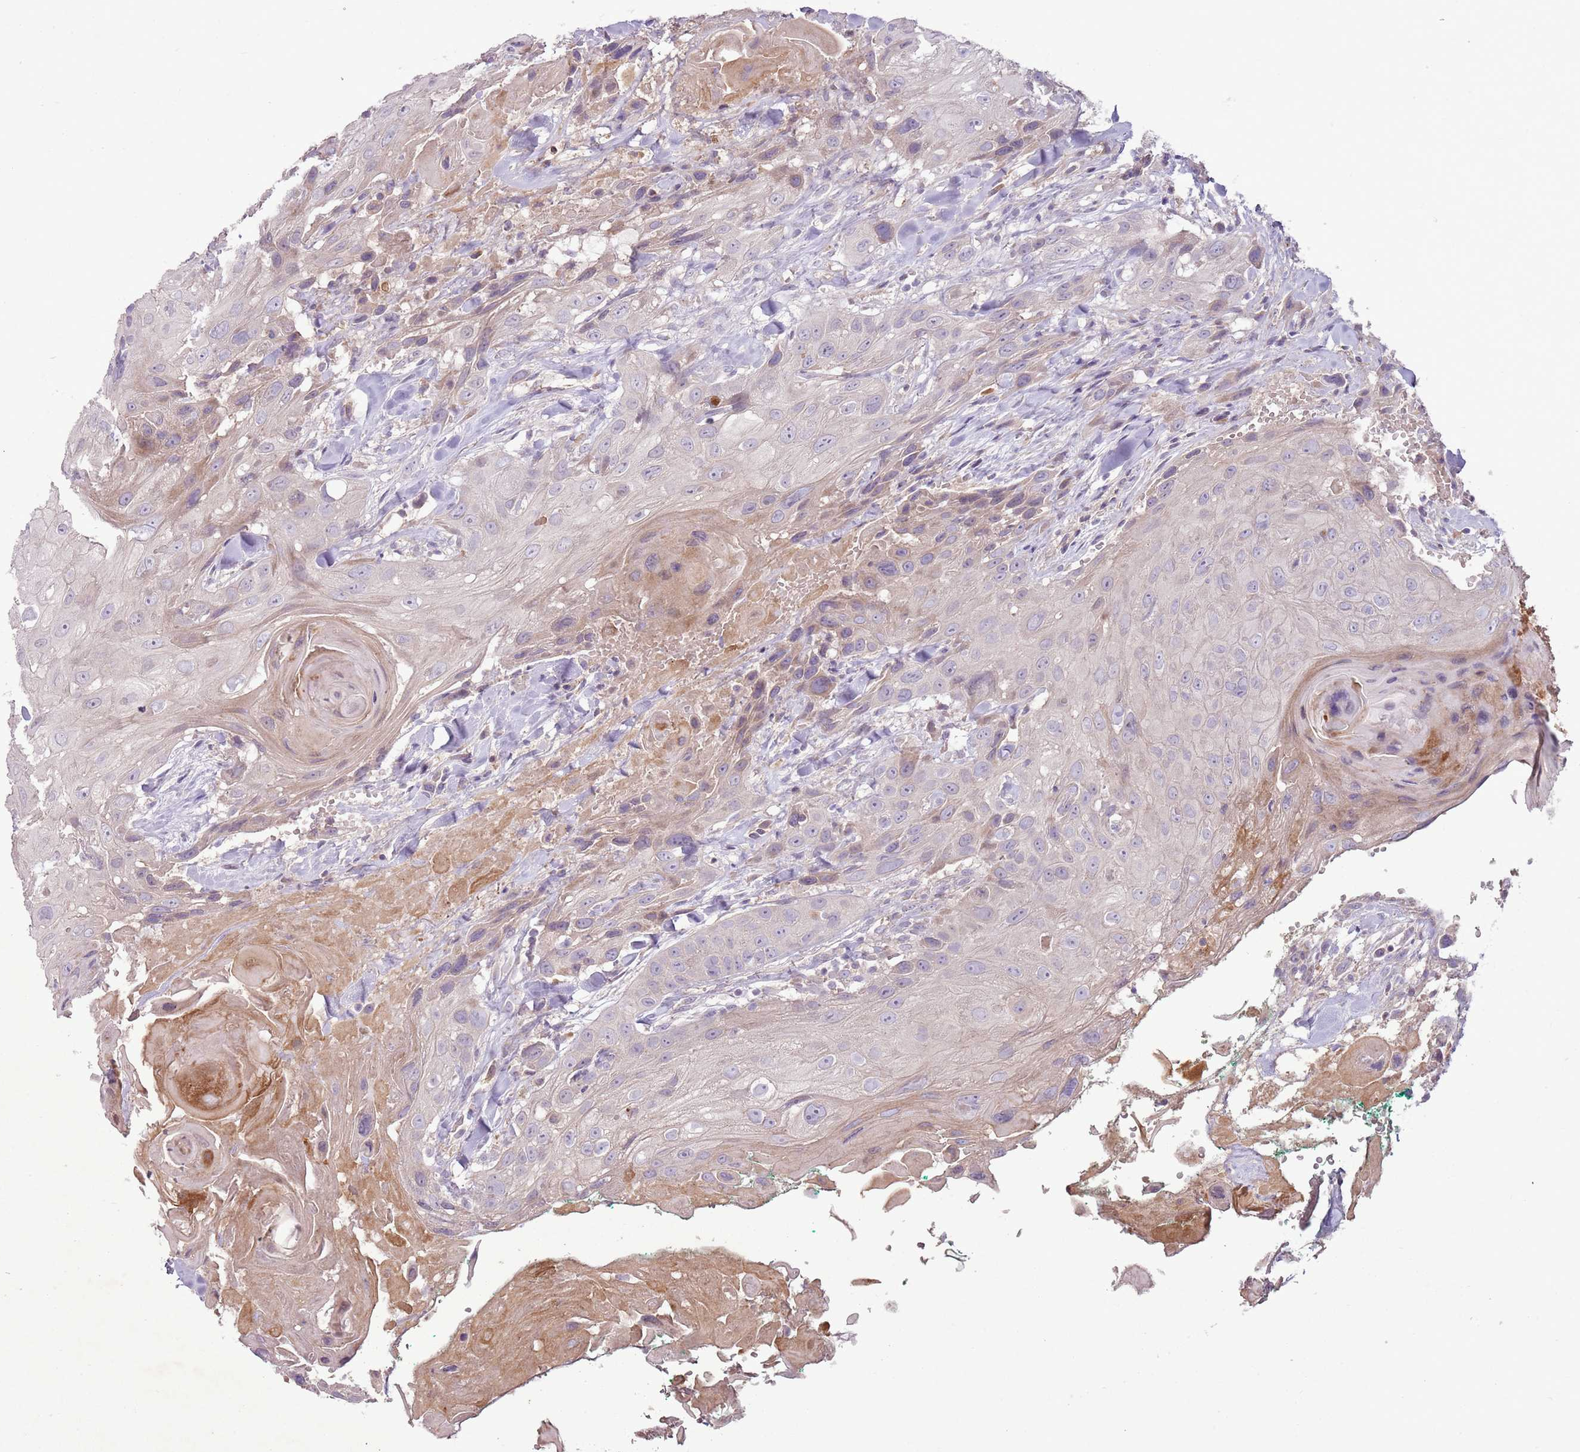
{"staining": {"intensity": "weak", "quantity": "<25%", "location": "cytoplasmic/membranous"}, "tissue": "head and neck cancer", "cell_type": "Tumor cells", "image_type": "cancer", "snomed": [{"axis": "morphology", "description": "Squamous cell carcinoma, NOS"}, {"axis": "topography", "description": "Head-Neck"}], "caption": "High power microscopy micrograph of an IHC photomicrograph of head and neck cancer, revealing no significant staining in tumor cells.", "gene": "ANKRD24", "patient": {"sex": "male", "age": 81}}